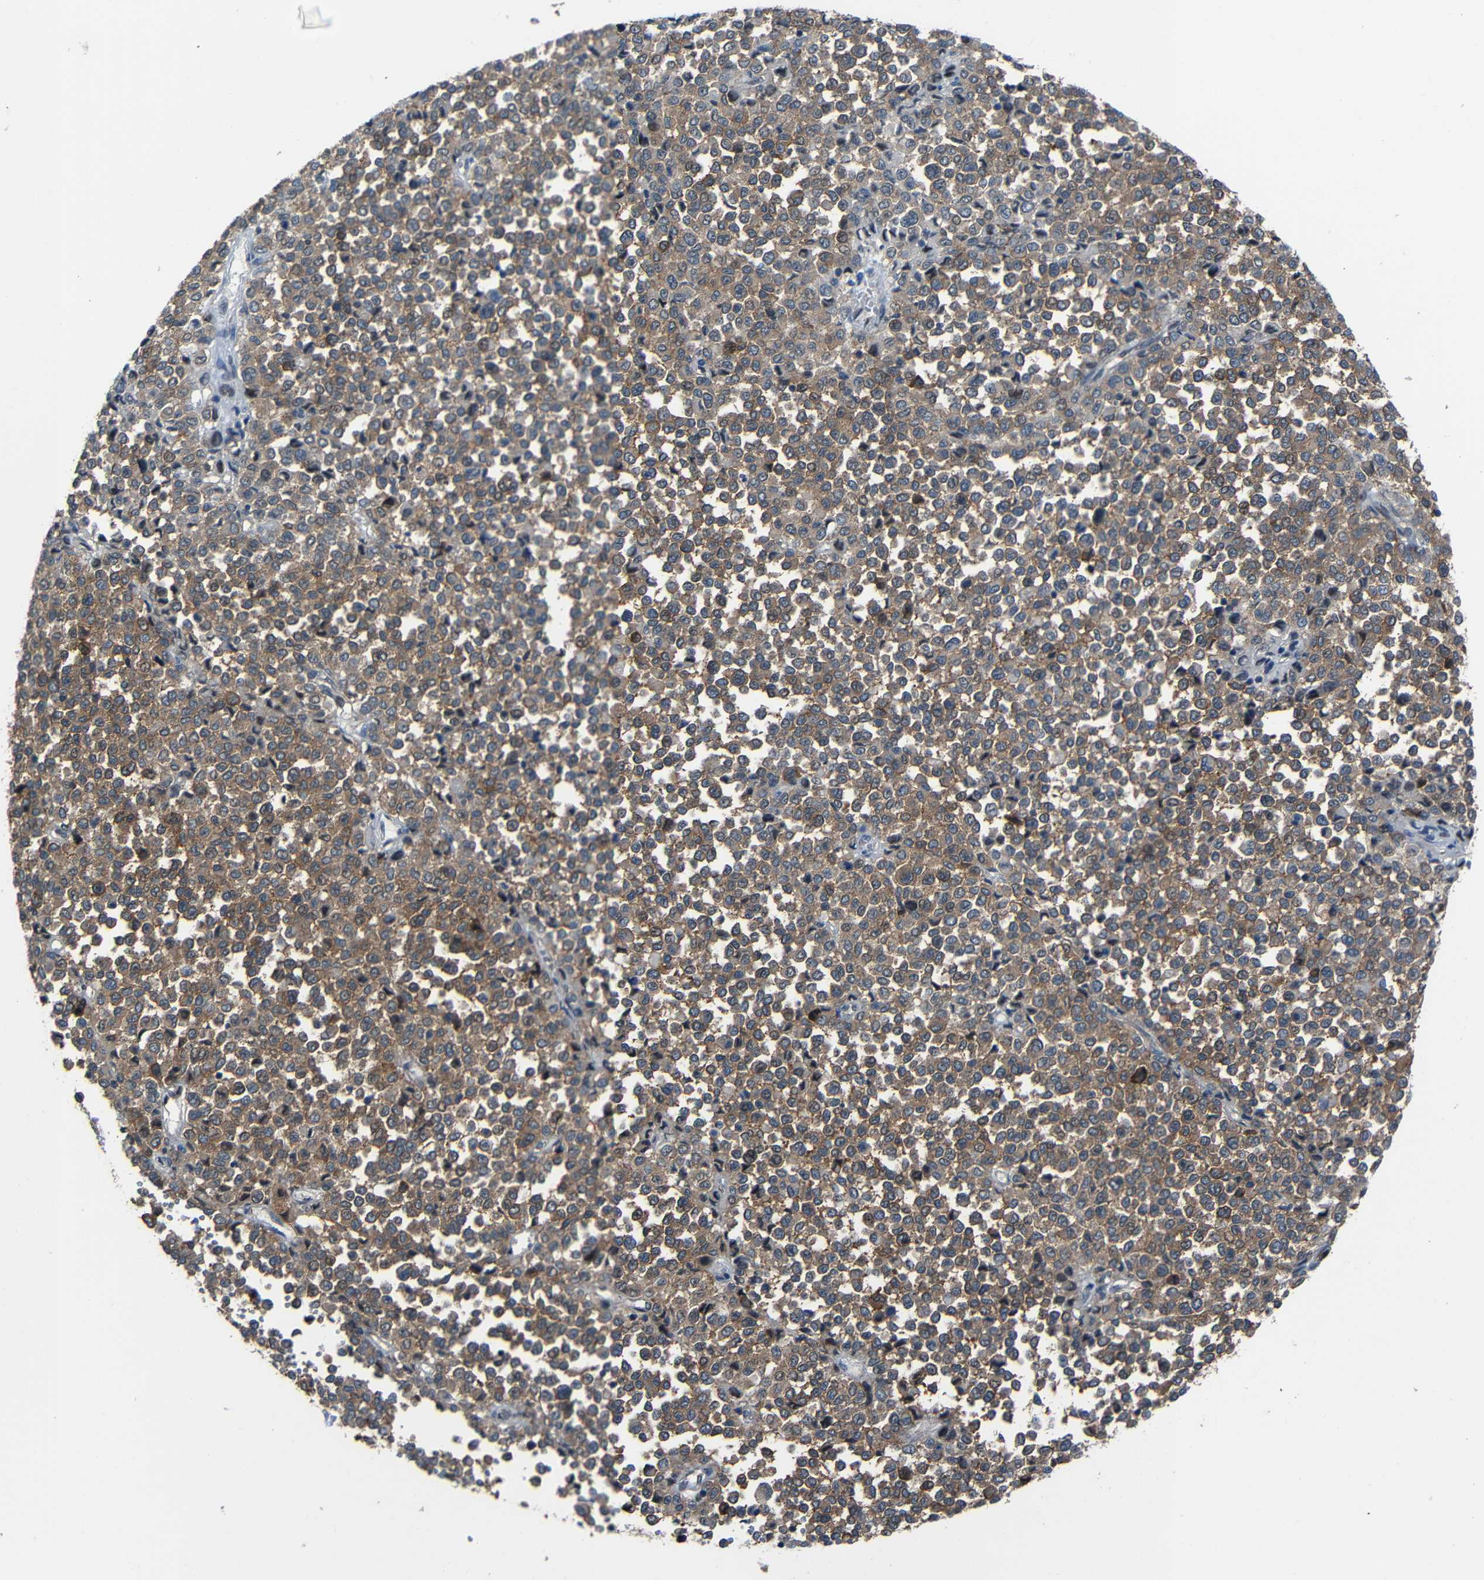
{"staining": {"intensity": "moderate", "quantity": ">75%", "location": "cytoplasmic/membranous"}, "tissue": "melanoma", "cell_type": "Tumor cells", "image_type": "cancer", "snomed": [{"axis": "morphology", "description": "Malignant melanoma, Metastatic site"}, {"axis": "topography", "description": "Pancreas"}], "caption": "Immunohistochemical staining of human melanoma shows medium levels of moderate cytoplasmic/membranous positivity in about >75% of tumor cells. The staining was performed using DAB (3,3'-diaminobenzidine) to visualize the protein expression in brown, while the nuclei were stained in blue with hematoxylin (Magnification: 20x).", "gene": "DNAJC5", "patient": {"sex": "female", "age": 30}}